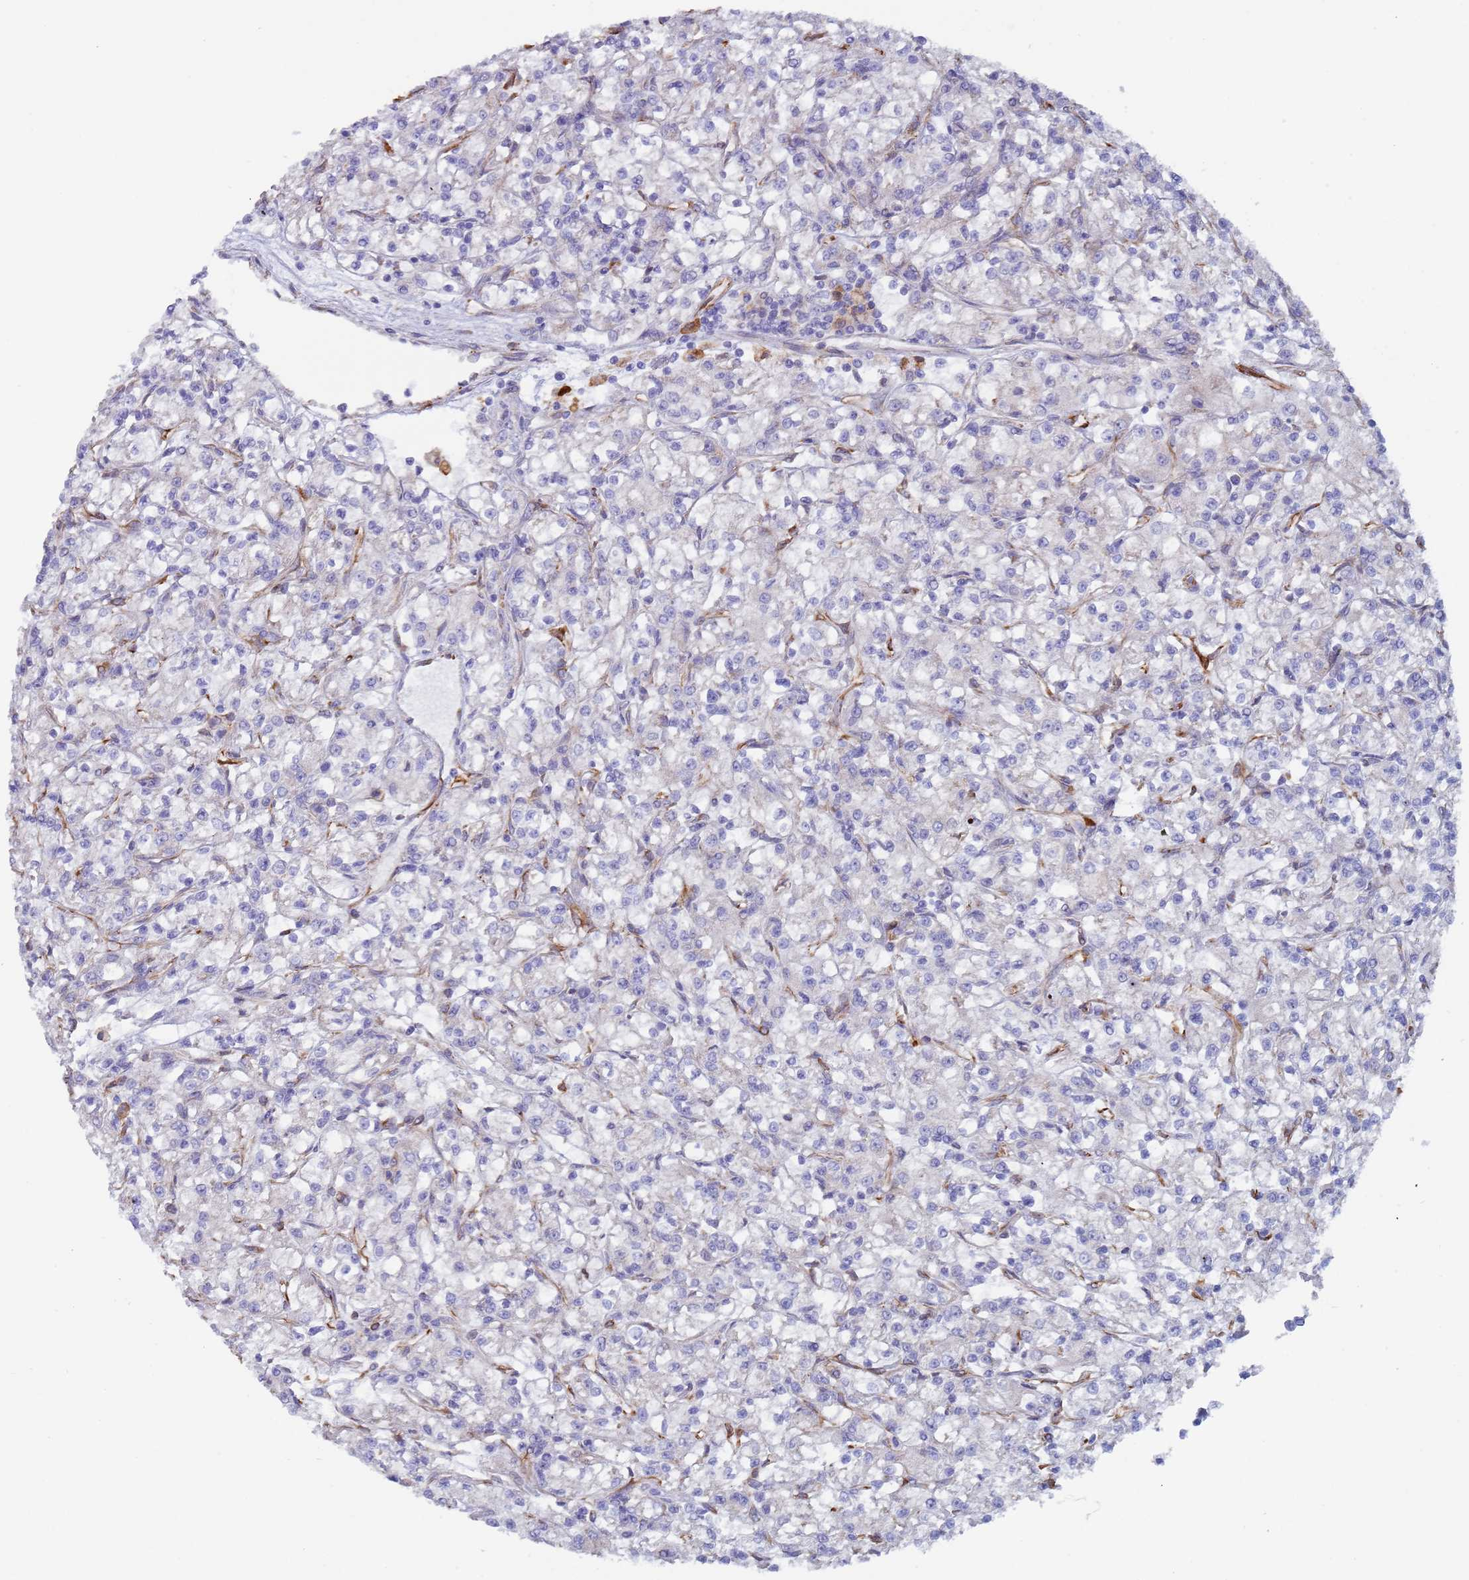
{"staining": {"intensity": "negative", "quantity": "none", "location": "none"}, "tissue": "renal cancer", "cell_type": "Tumor cells", "image_type": "cancer", "snomed": [{"axis": "morphology", "description": "Adenocarcinoma, NOS"}, {"axis": "topography", "description": "Kidney"}], "caption": "Tumor cells show no significant expression in adenocarcinoma (renal).", "gene": "ZNF844", "patient": {"sex": "female", "age": 59}}